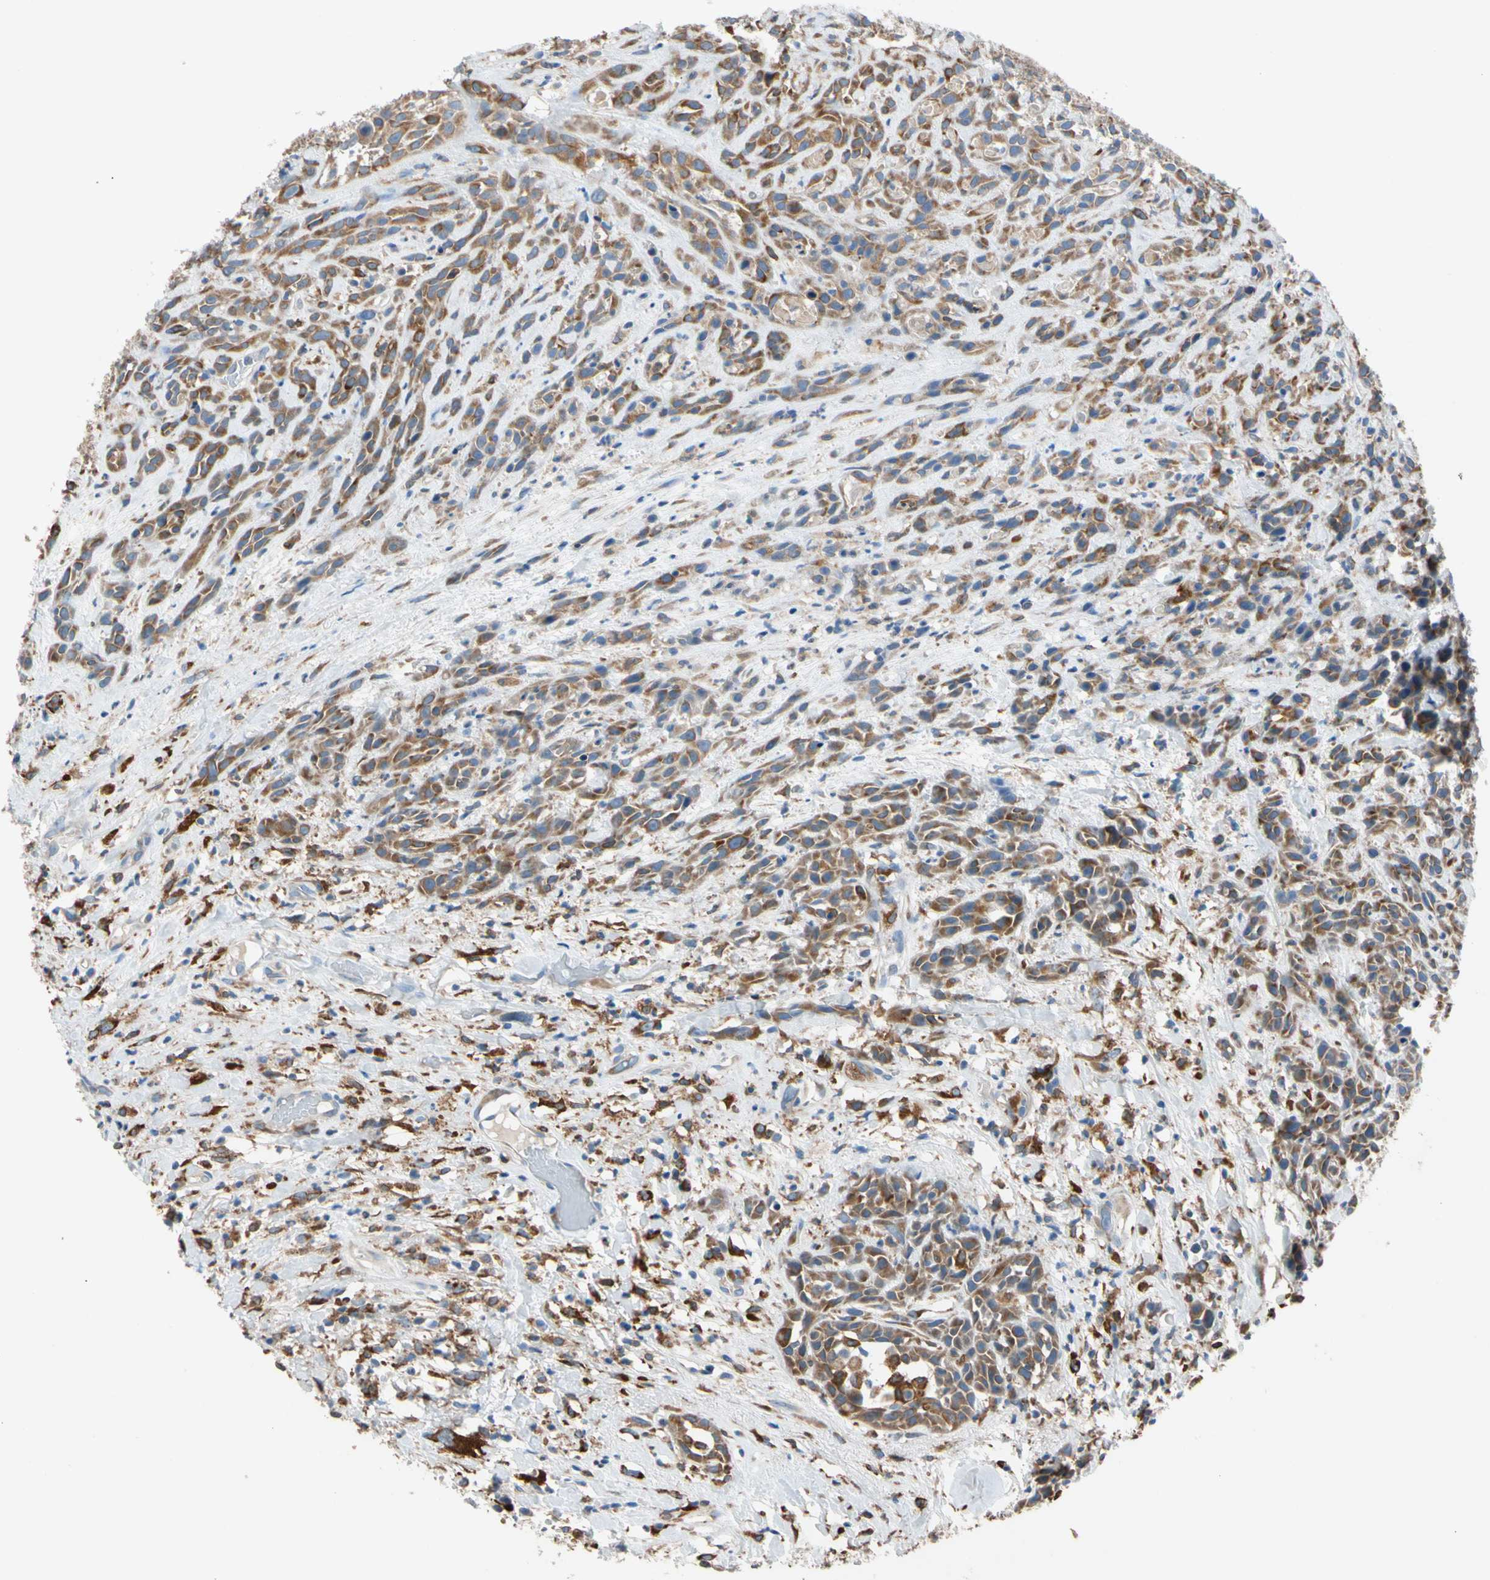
{"staining": {"intensity": "moderate", "quantity": ">75%", "location": "cytoplasmic/membranous"}, "tissue": "head and neck cancer", "cell_type": "Tumor cells", "image_type": "cancer", "snomed": [{"axis": "morphology", "description": "Normal tissue, NOS"}, {"axis": "morphology", "description": "Squamous cell carcinoma, NOS"}, {"axis": "topography", "description": "Cartilage tissue"}, {"axis": "topography", "description": "Head-Neck"}], "caption": "A photomicrograph showing moderate cytoplasmic/membranous staining in about >75% of tumor cells in head and neck cancer, as visualized by brown immunohistochemical staining.", "gene": "LRPAP1", "patient": {"sex": "male", "age": 62}}